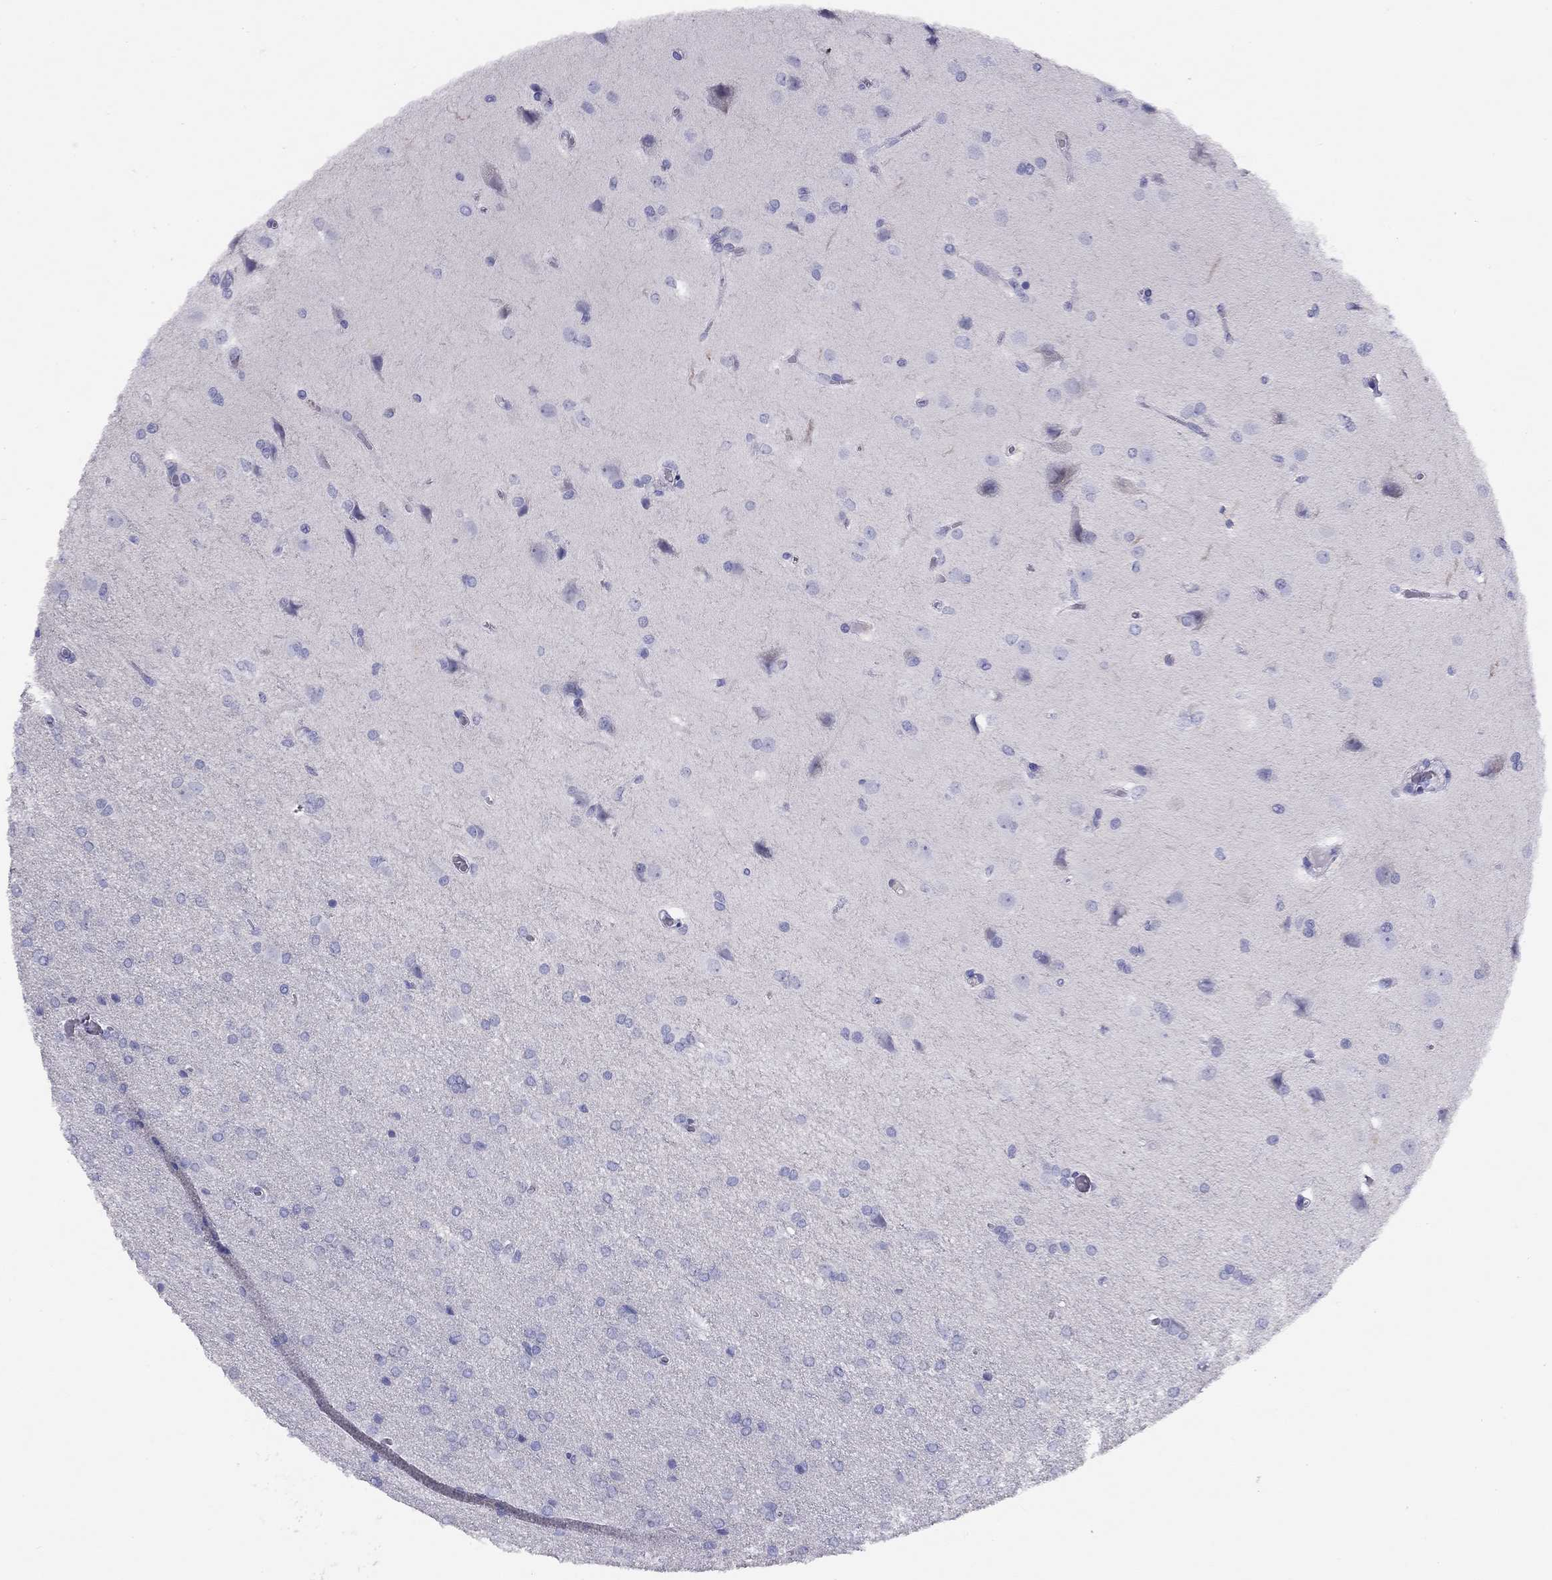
{"staining": {"intensity": "negative", "quantity": "none", "location": "none"}, "tissue": "glioma", "cell_type": "Tumor cells", "image_type": "cancer", "snomed": [{"axis": "morphology", "description": "Glioma, malignant, Low grade"}, {"axis": "topography", "description": "Brain"}], "caption": "Human glioma stained for a protein using IHC exhibits no positivity in tumor cells.", "gene": "LRIT2", "patient": {"sex": "female", "age": 32}}